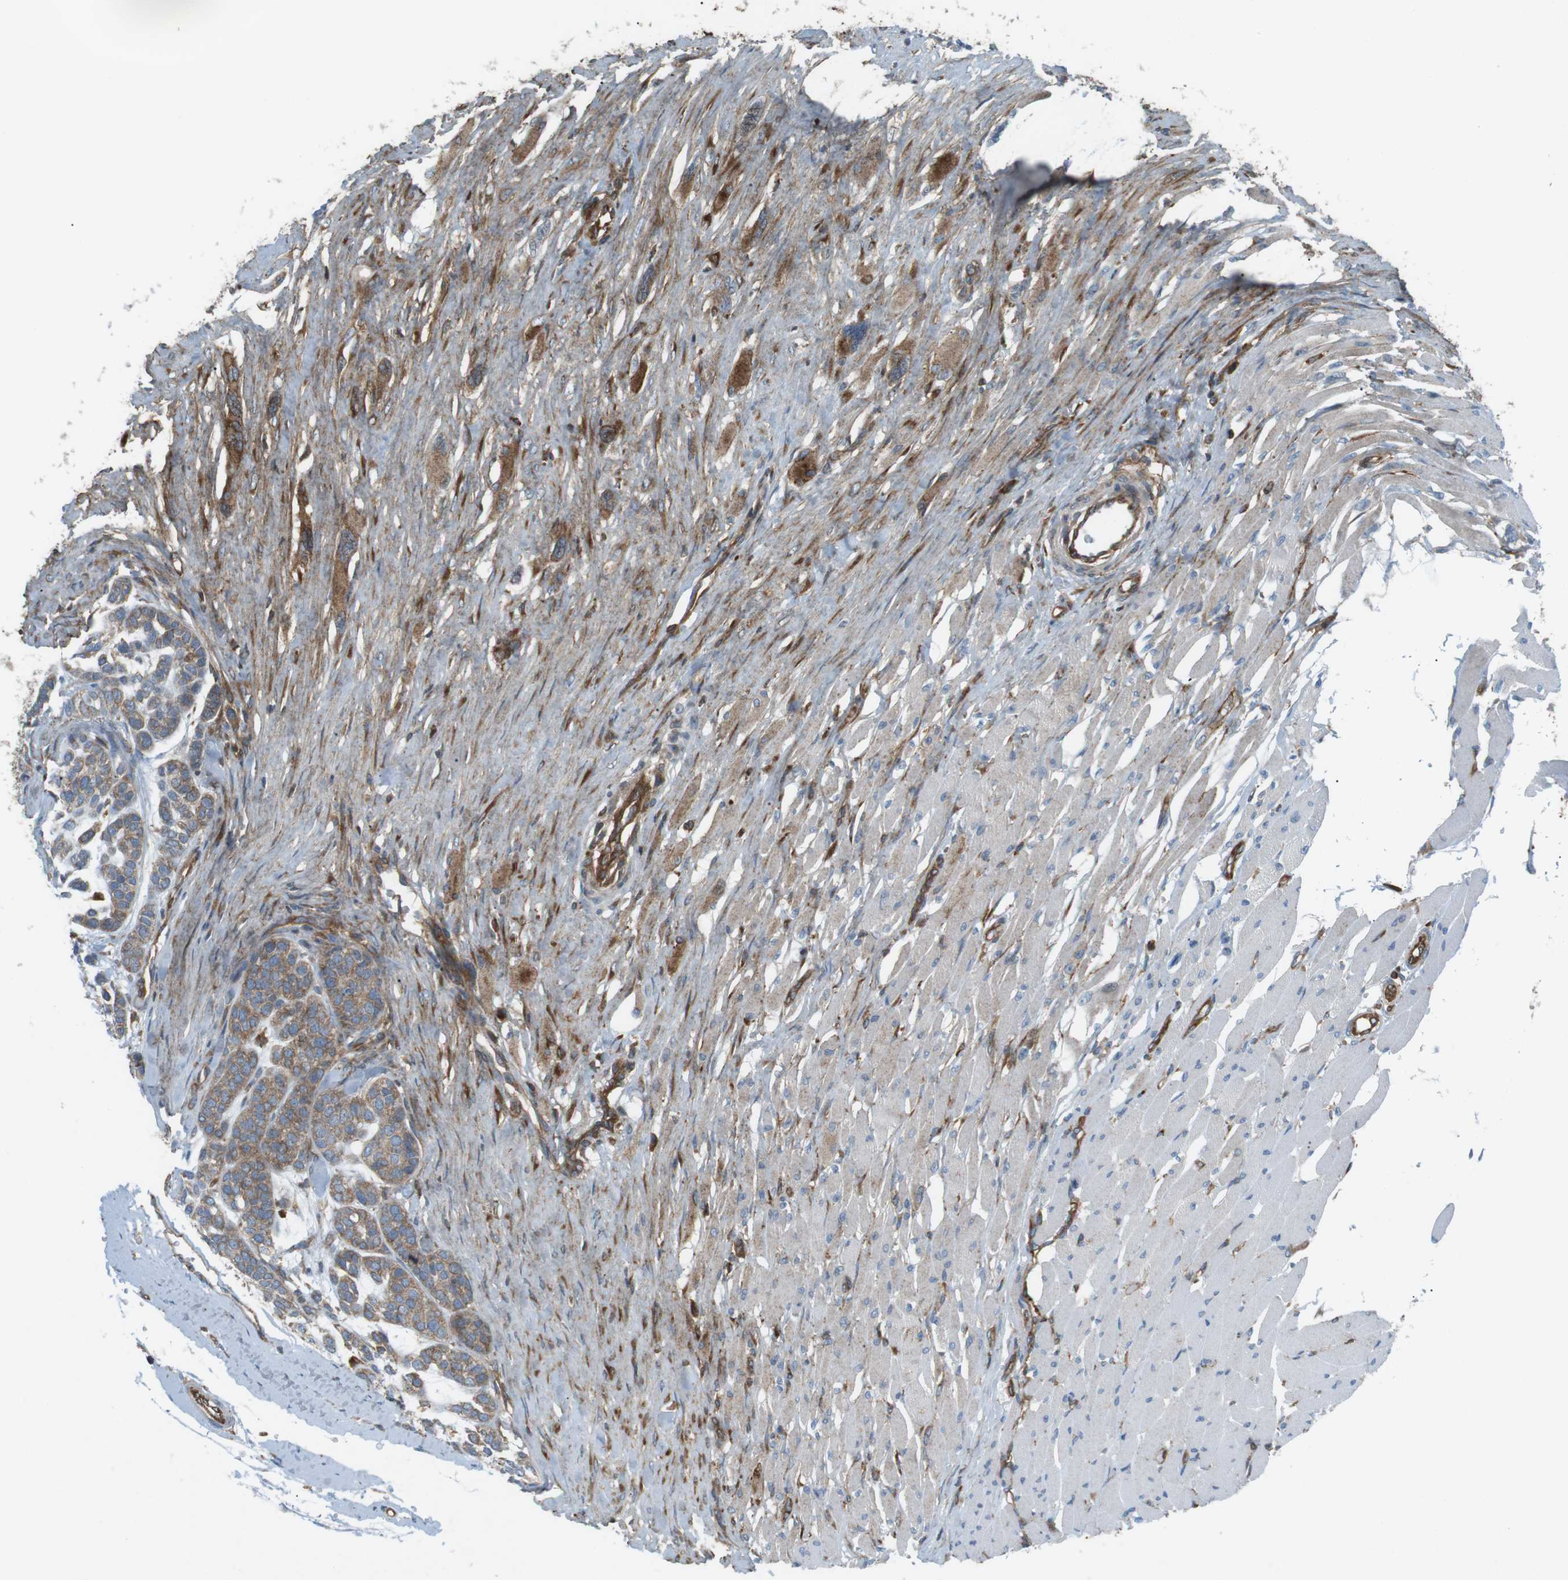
{"staining": {"intensity": "moderate", "quantity": ">75%", "location": "cytoplasmic/membranous"}, "tissue": "head and neck cancer", "cell_type": "Tumor cells", "image_type": "cancer", "snomed": [{"axis": "morphology", "description": "Adenocarcinoma, NOS"}, {"axis": "morphology", "description": "Adenoma, NOS"}, {"axis": "topography", "description": "Head-Neck"}], "caption": "Protein expression by IHC demonstrates moderate cytoplasmic/membranous staining in about >75% of tumor cells in head and neck adenoma.", "gene": "FLII", "patient": {"sex": "female", "age": 55}}